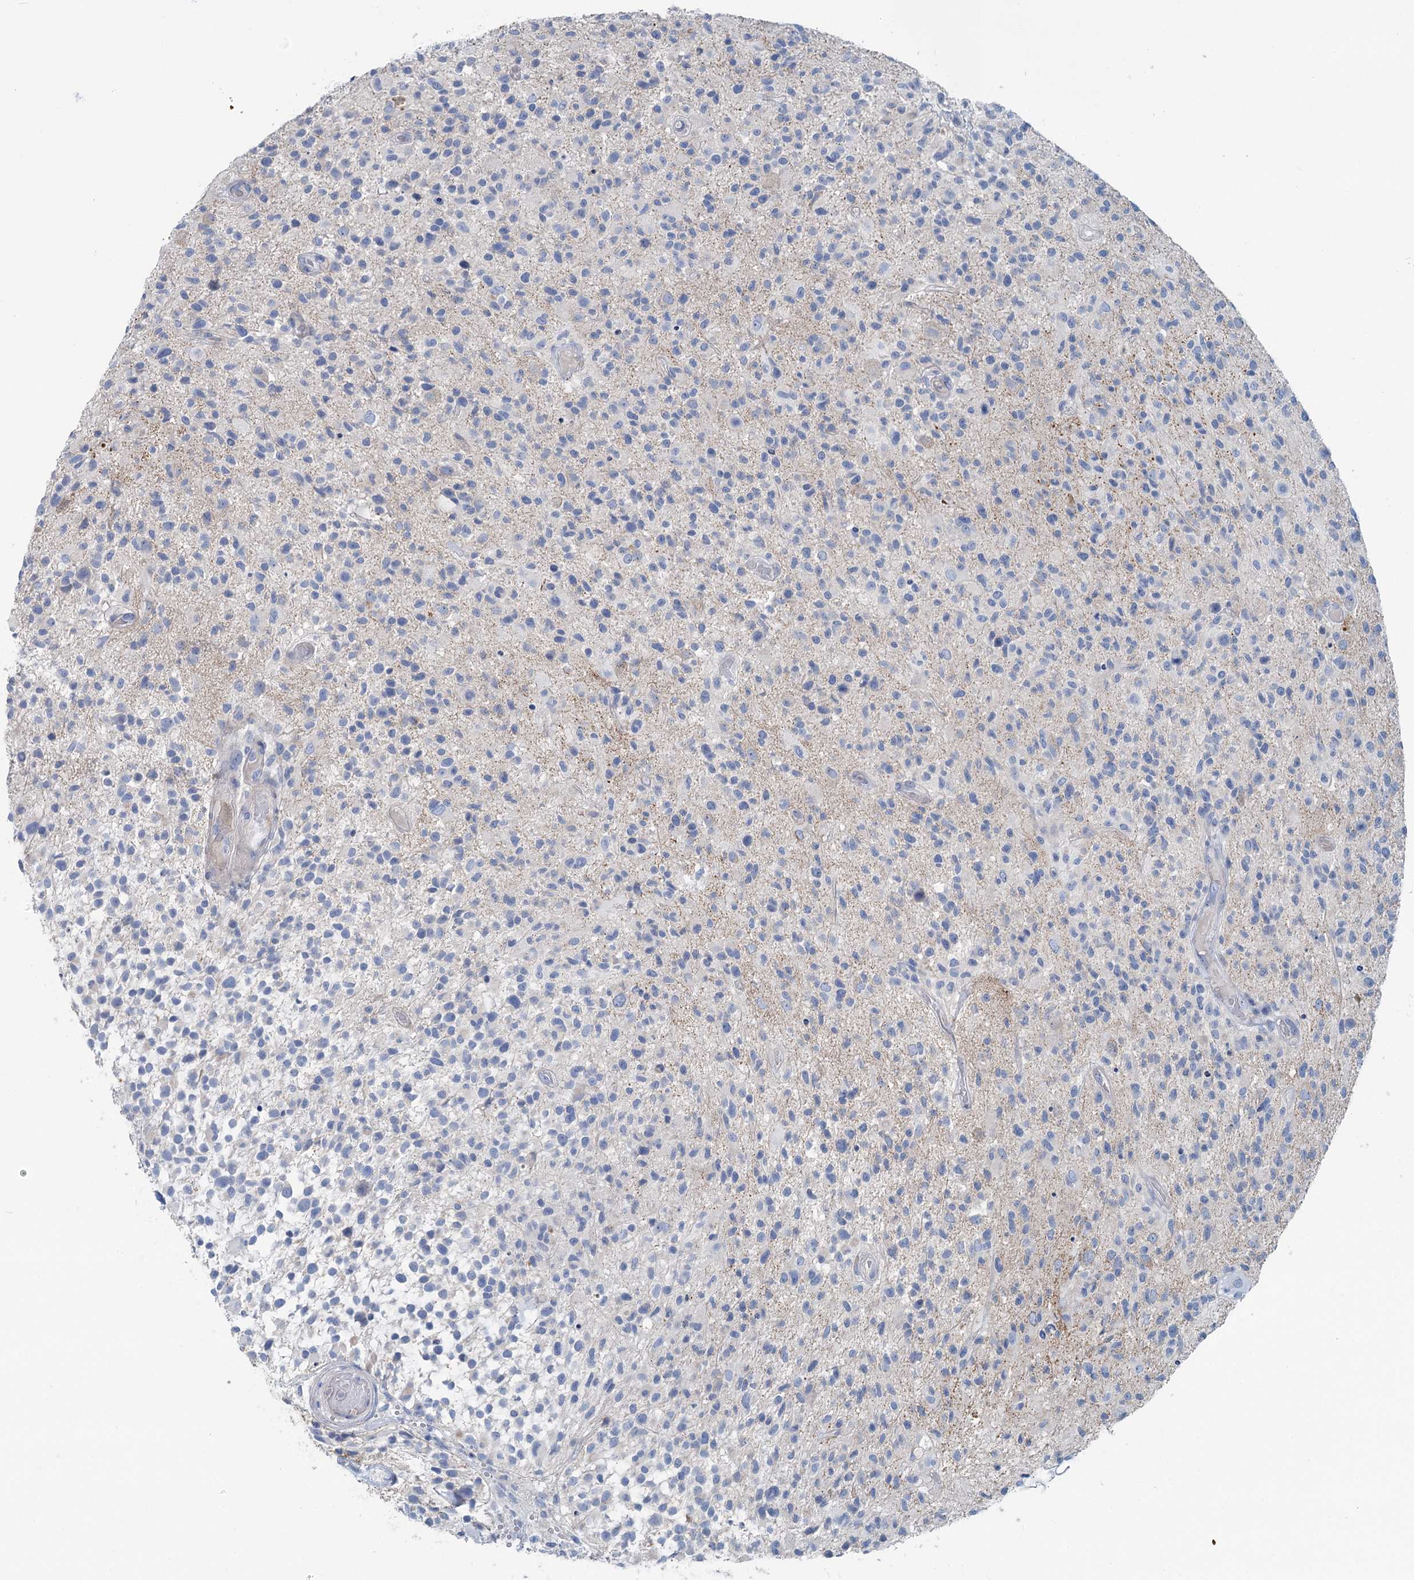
{"staining": {"intensity": "negative", "quantity": "none", "location": "none"}, "tissue": "glioma", "cell_type": "Tumor cells", "image_type": "cancer", "snomed": [{"axis": "morphology", "description": "Glioma, malignant, High grade"}, {"axis": "morphology", "description": "Glioblastoma, NOS"}, {"axis": "topography", "description": "Brain"}], "caption": "A micrograph of malignant glioma (high-grade) stained for a protein demonstrates no brown staining in tumor cells.", "gene": "MARK2", "patient": {"sex": "male", "age": 60}}